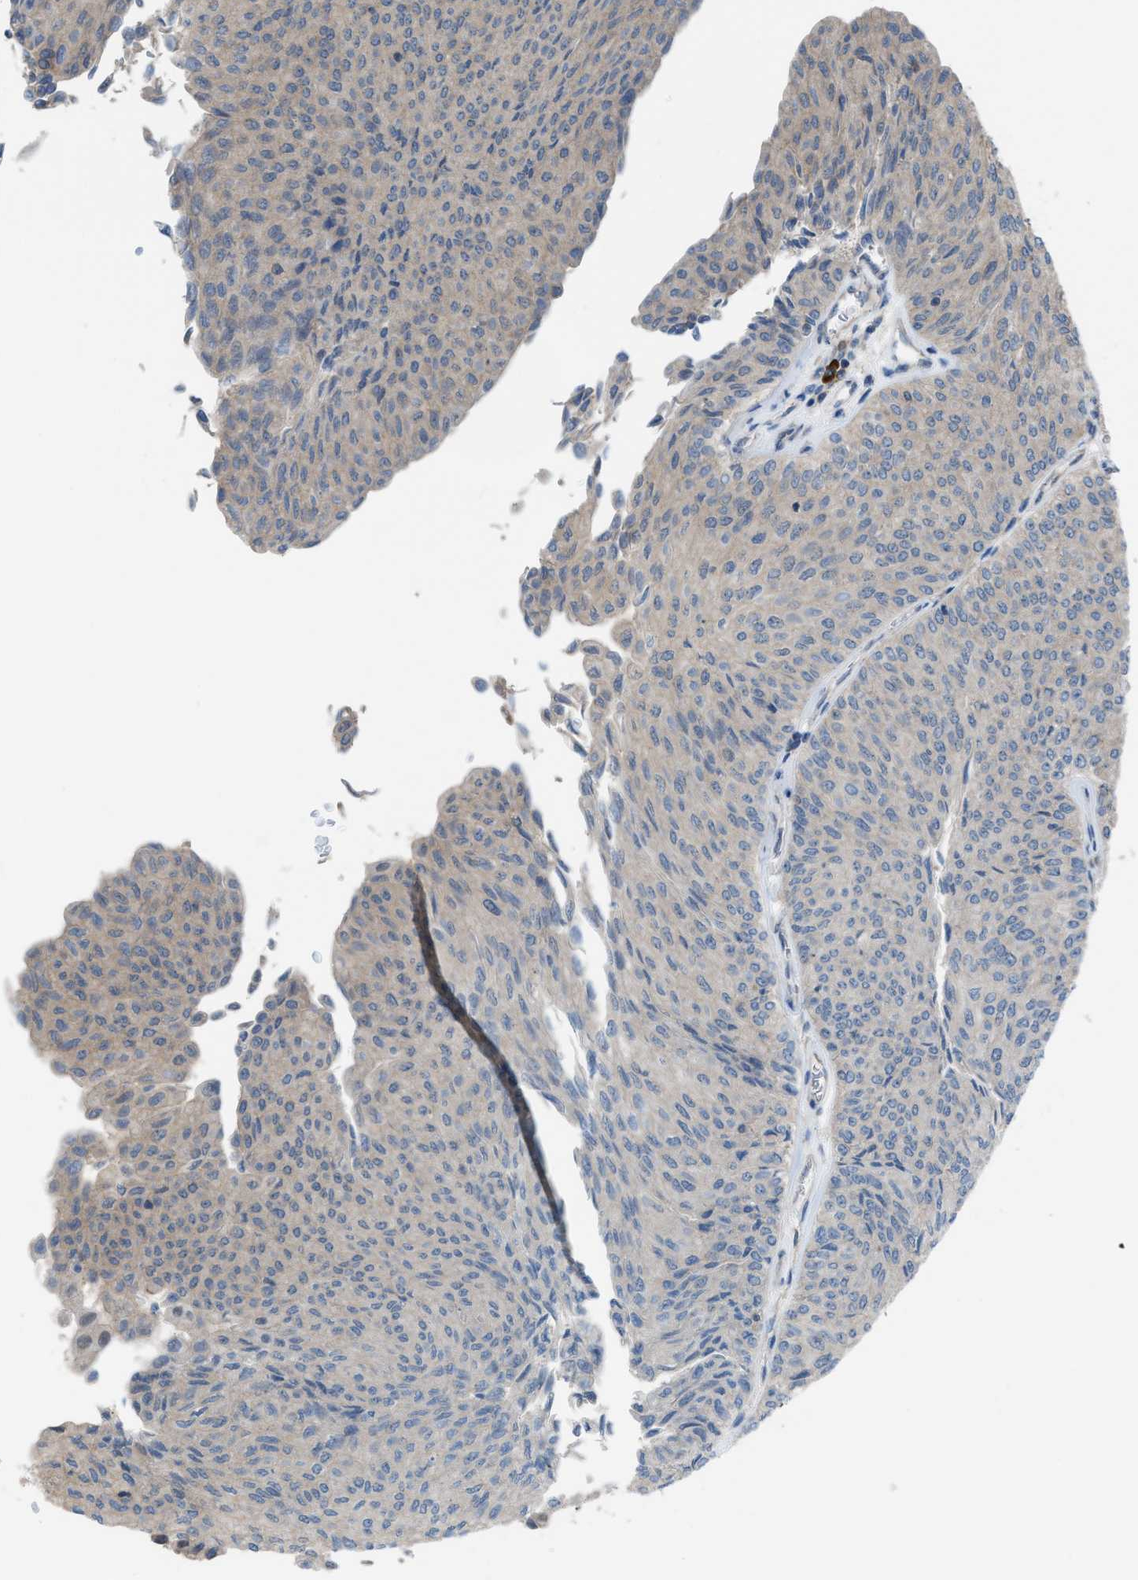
{"staining": {"intensity": "weak", "quantity": "<25%", "location": "cytoplasmic/membranous"}, "tissue": "urothelial cancer", "cell_type": "Tumor cells", "image_type": "cancer", "snomed": [{"axis": "morphology", "description": "Urothelial carcinoma, Low grade"}, {"axis": "topography", "description": "Urinary bladder"}], "caption": "Immunohistochemistry (IHC) photomicrograph of neoplastic tissue: low-grade urothelial carcinoma stained with DAB shows no significant protein expression in tumor cells.", "gene": "PLAA", "patient": {"sex": "male", "age": 78}}